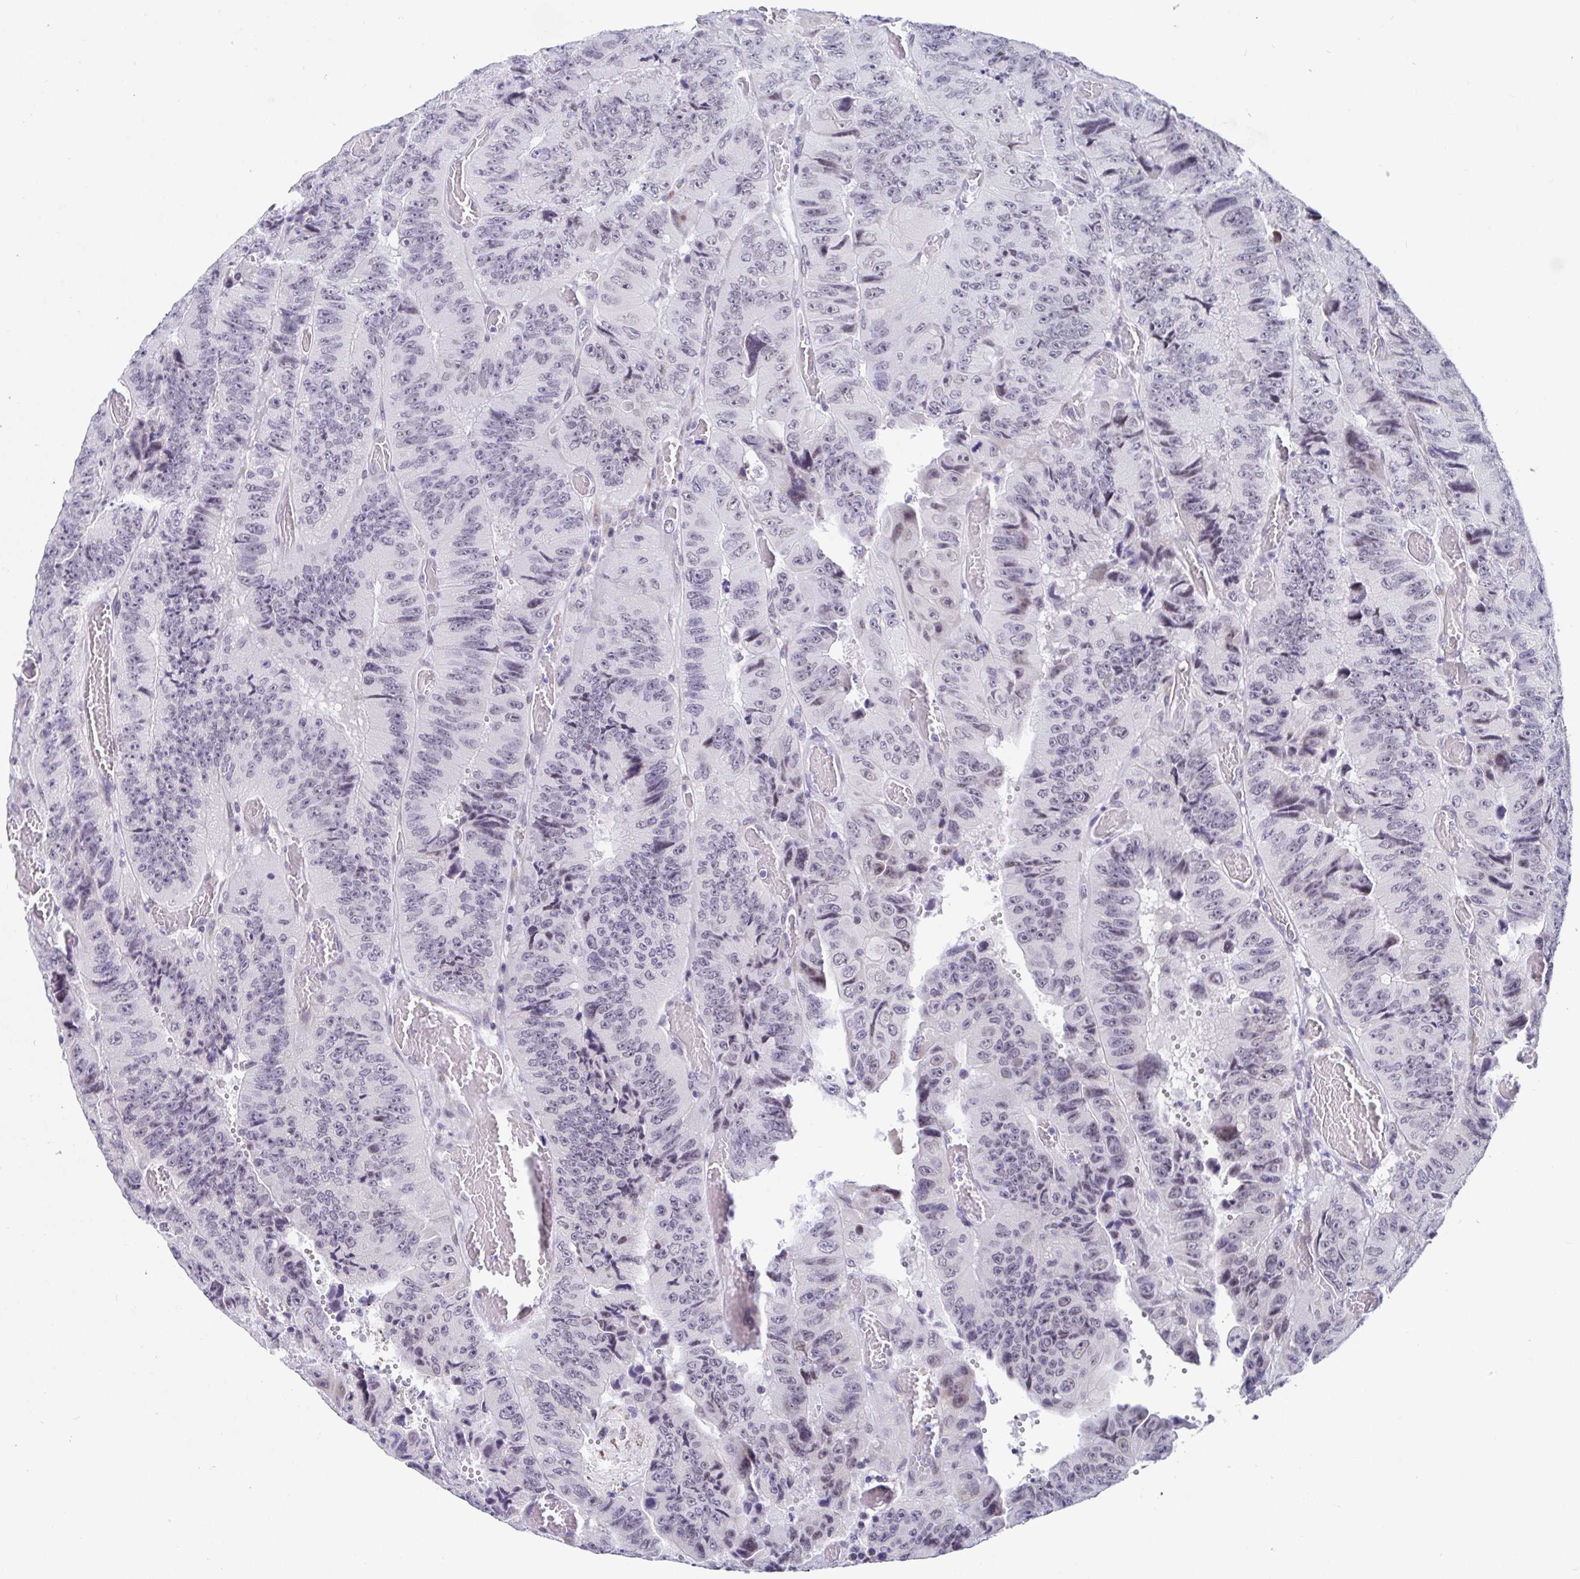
{"staining": {"intensity": "weak", "quantity": "<25%", "location": "nuclear"}, "tissue": "colorectal cancer", "cell_type": "Tumor cells", "image_type": "cancer", "snomed": [{"axis": "morphology", "description": "Adenocarcinoma, NOS"}, {"axis": "topography", "description": "Colon"}], "caption": "An image of adenocarcinoma (colorectal) stained for a protein exhibits no brown staining in tumor cells.", "gene": "WDR72", "patient": {"sex": "female", "age": 84}}